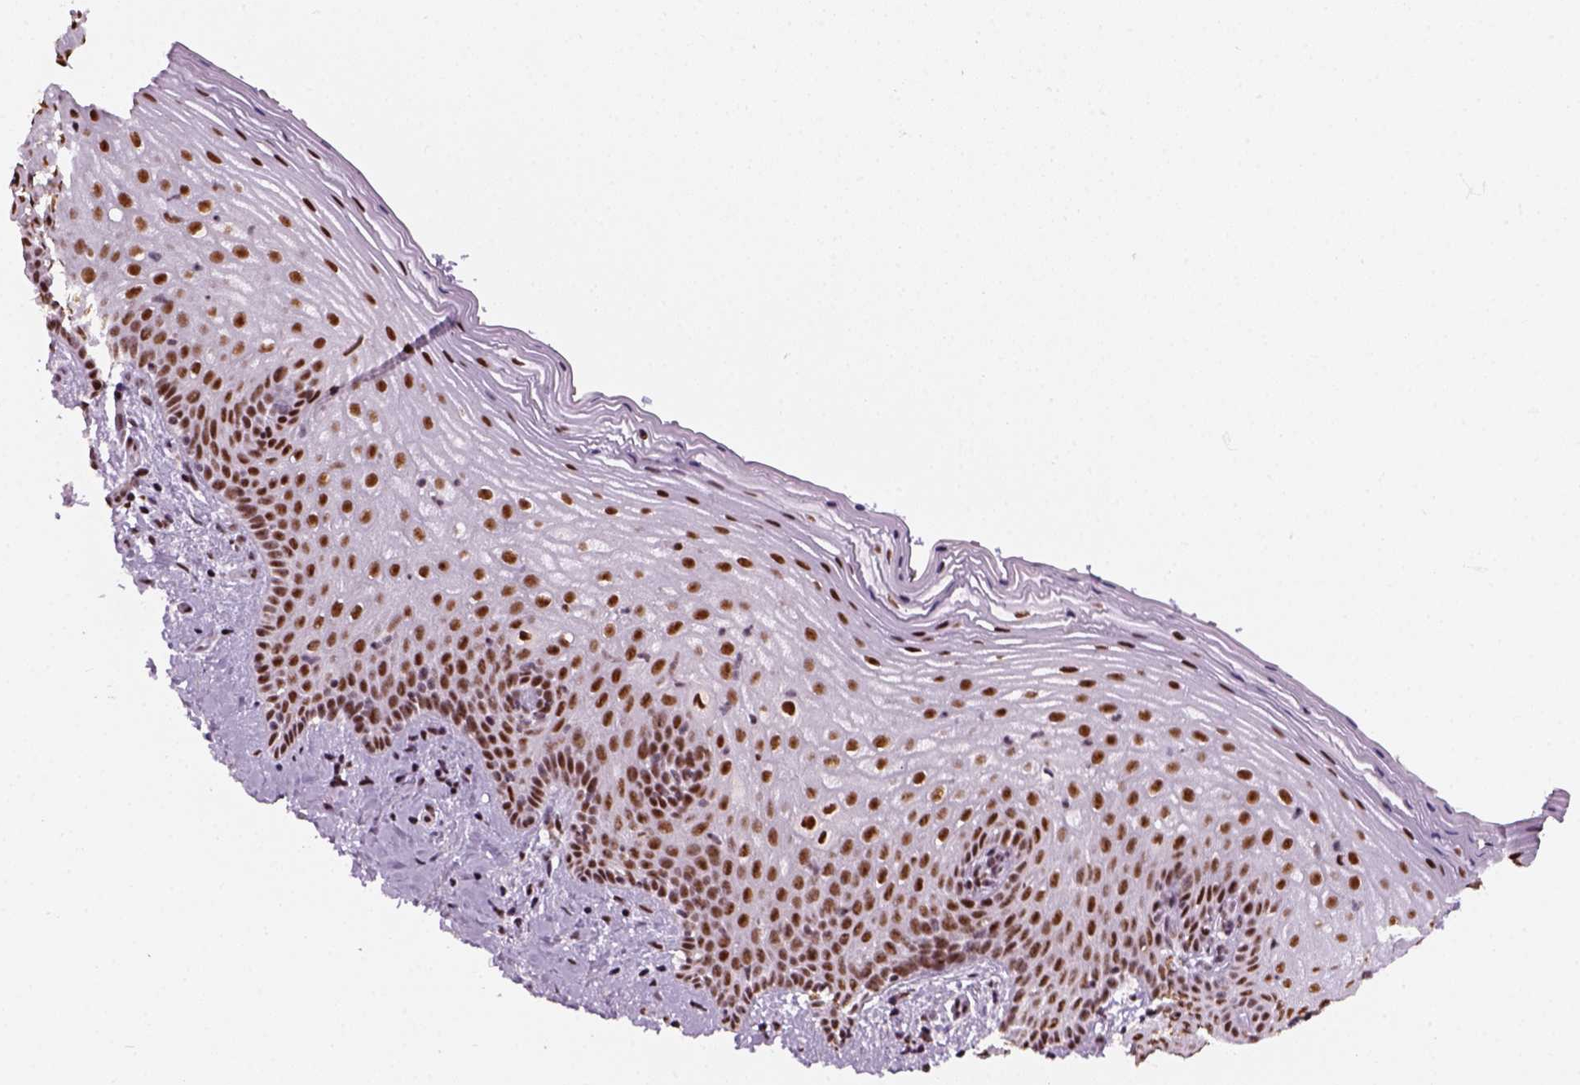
{"staining": {"intensity": "moderate", "quantity": ">75%", "location": "nuclear"}, "tissue": "vagina", "cell_type": "Squamous epithelial cells", "image_type": "normal", "snomed": [{"axis": "morphology", "description": "Normal tissue, NOS"}, {"axis": "topography", "description": "Vagina"}], "caption": "Immunohistochemical staining of unremarkable vagina displays >75% levels of moderate nuclear protein positivity in about >75% of squamous epithelial cells.", "gene": "GTF2F1", "patient": {"sex": "female", "age": 45}}